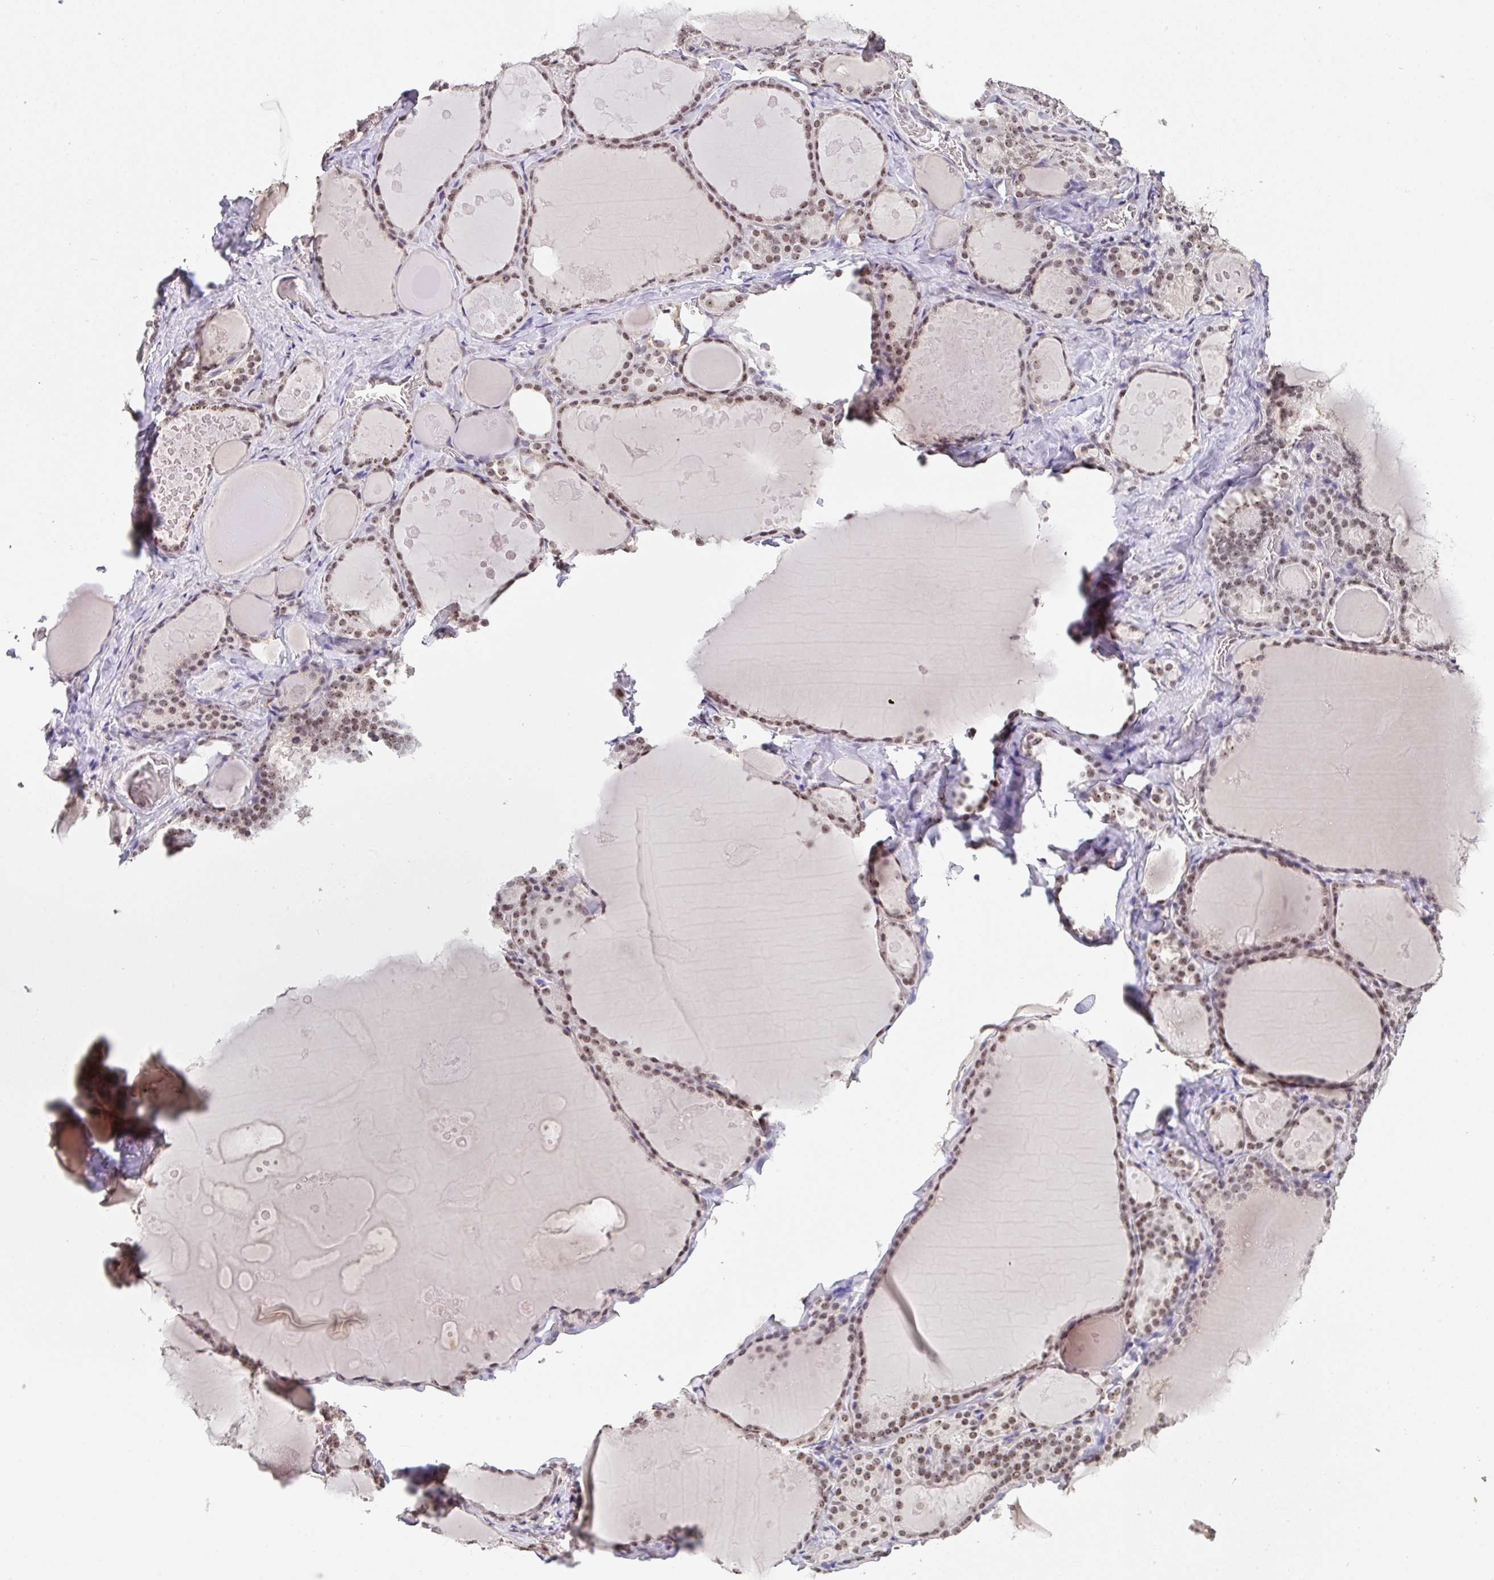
{"staining": {"intensity": "moderate", "quantity": ">75%", "location": "nuclear"}, "tissue": "thyroid gland", "cell_type": "Glandular cells", "image_type": "normal", "snomed": [{"axis": "morphology", "description": "Normal tissue, NOS"}, {"axis": "topography", "description": "Thyroid gland"}], "caption": "High-power microscopy captured an IHC image of unremarkable thyroid gland, revealing moderate nuclear staining in approximately >75% of glandular cells. The protein of interest is stained brown, and the nuclei are stained in blue (DAB (3,3'-diaminobenzidine) IHC with brightfield microscopy, high magnification).", "gene": "DKC1", "patient": {"sex": "male", "age": 56}}